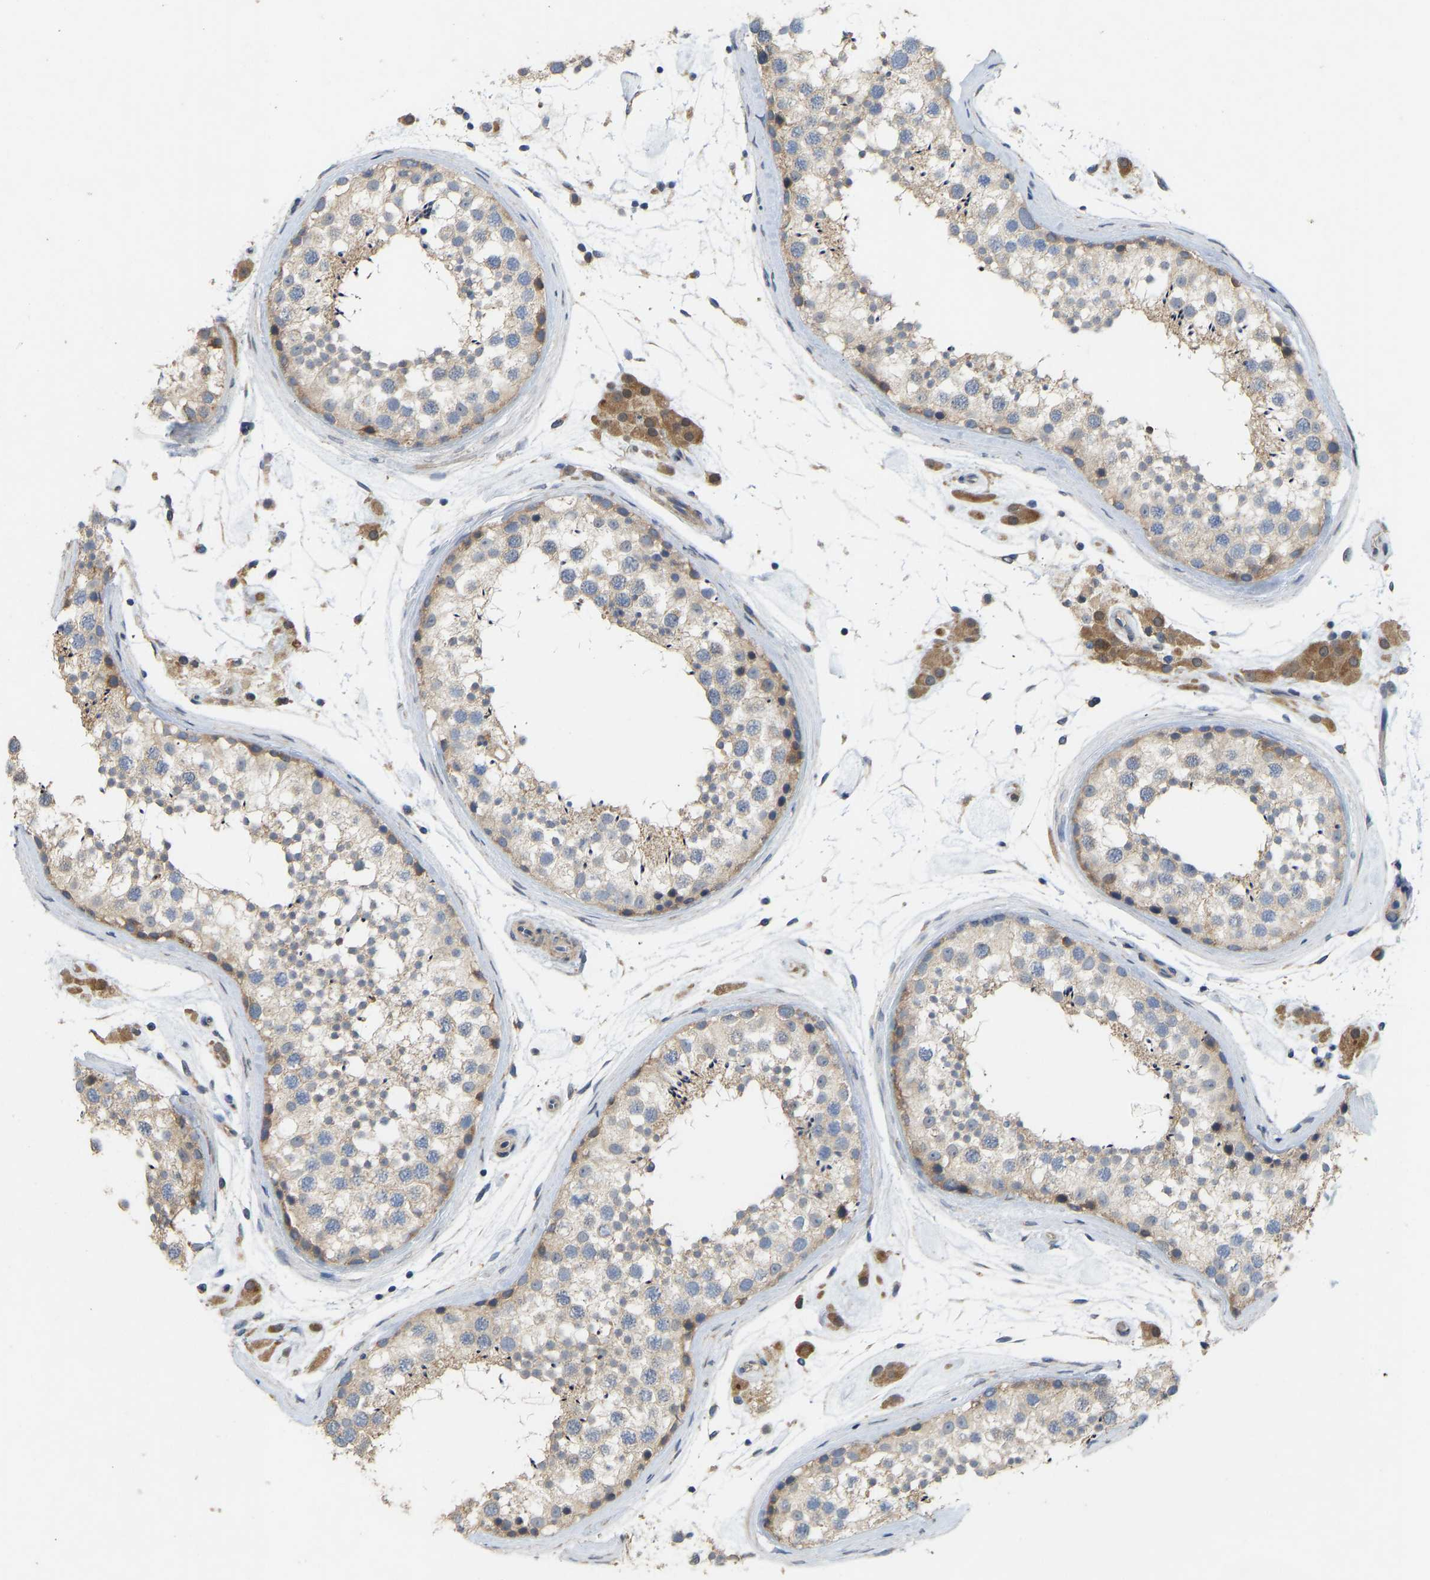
{"staining": {"intensity": "weak", "quantity": "<25%", "location": "cytoplasmic/membranous"}, "tissue": "testis", "cell_type": "Cells in seminiferous ducts", "image_type": "normal", "snomed": [{"axis": "morphology", "description": "Normal tissue, NOS"}, {"axis": "topography", "description": "Testis"}], "caption": "The histopathology image exhibits no significant positivity in cells in seminiferous ducts of testis. The staining is performed using DAB (3,3'-diaminobenzidine) brown chromogen with nuclei counter-stained in using hematoxylin.", "gene": "HACD2", "patient": {"sex": "male", "age": 46}}